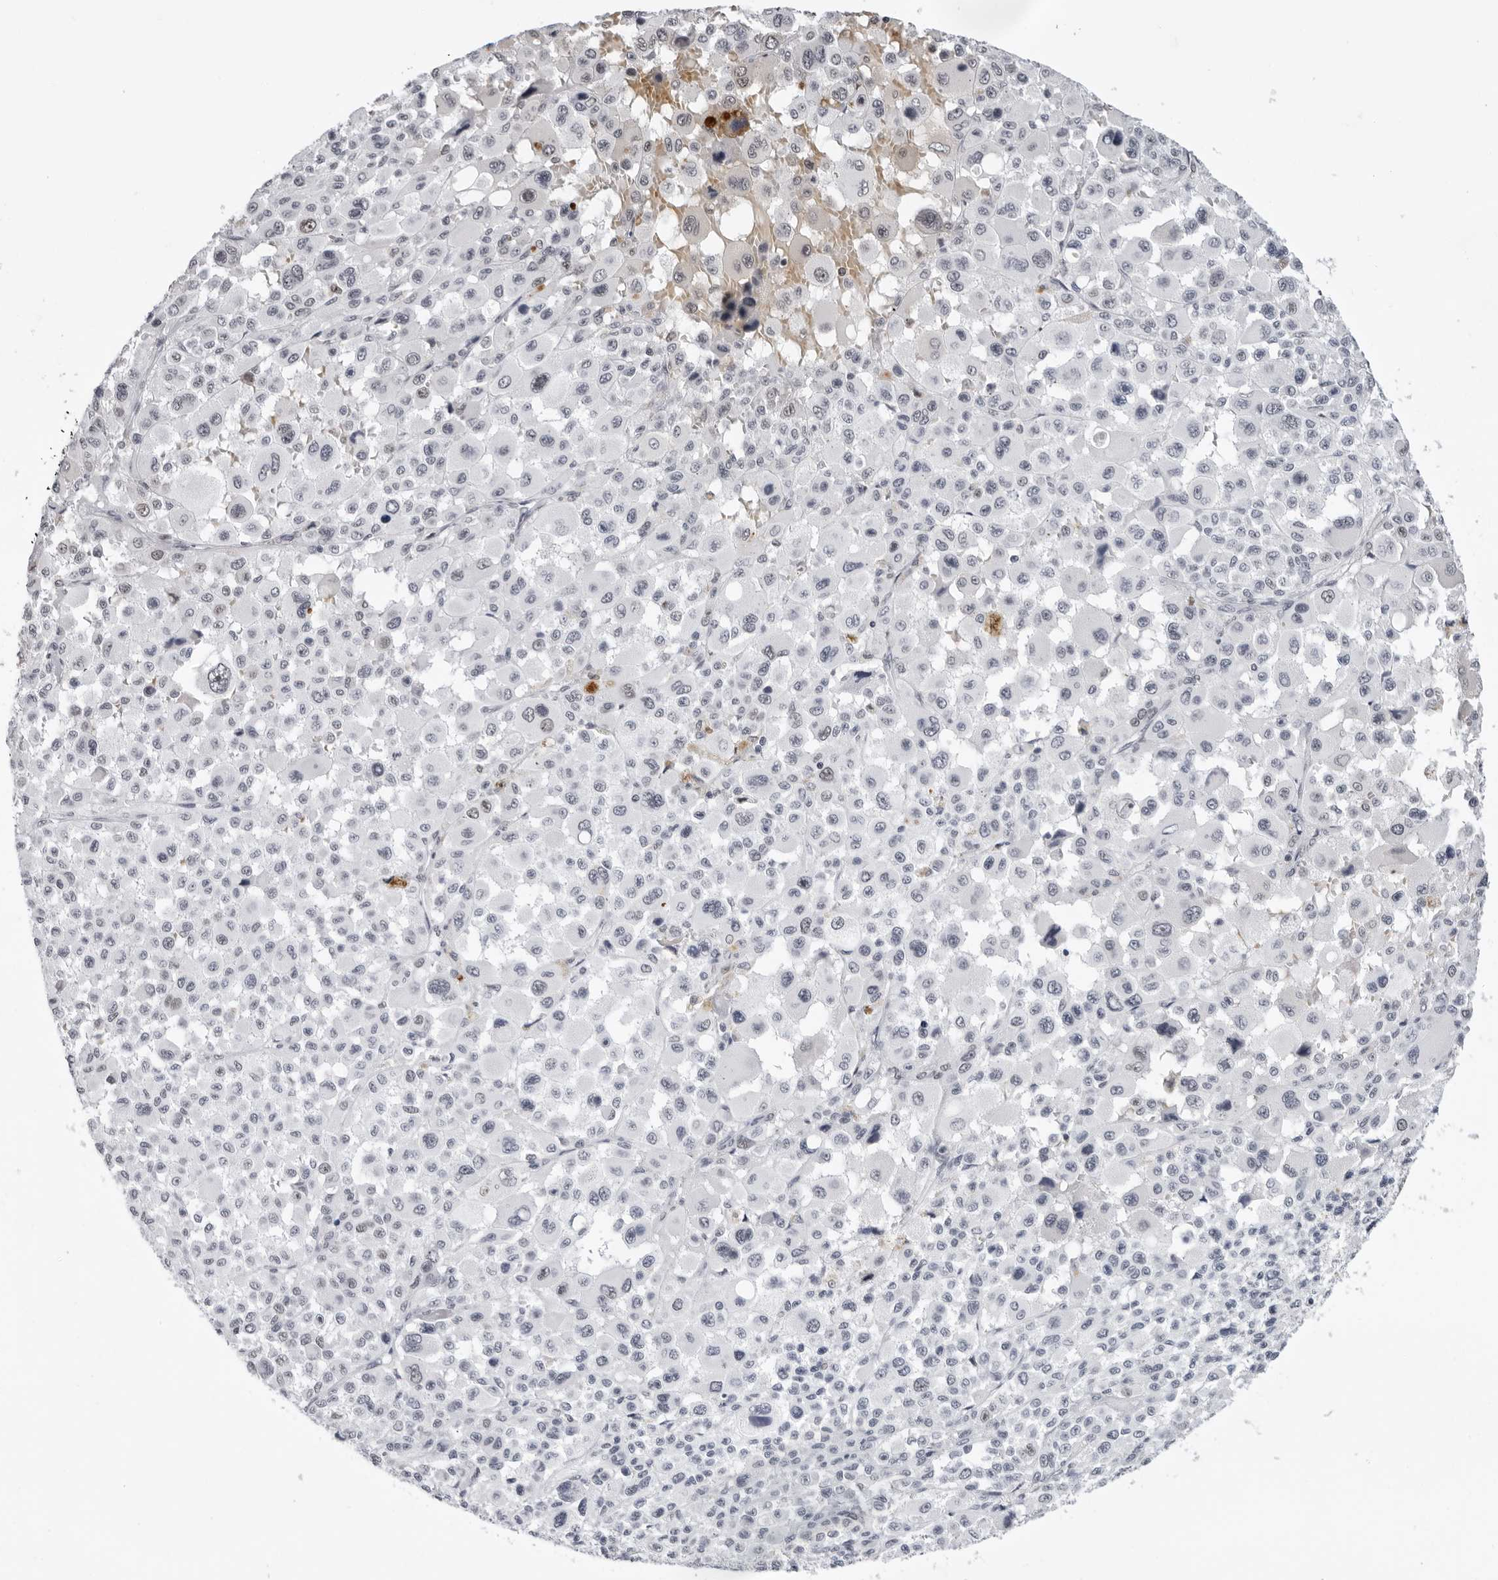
{"staining": {"intensity": "negative", "quantity": "none", "location": "none"}, "tissue": "melanoma", "cell_type": "Tumor cells", "image_type": "cancer", "snomed": [{"axis": "morphology", "description": "Malignant melanoma, Metastatic site"}, {"axis": "topography", "description": "Skin"}], "caption": "DAB immunohistochemical staining of malignant melanoma (metastatic site) demonstrates no significant staining in tumor cells. The staining is performed using DAB (3,3'-diaminobenzidine) brown chromogen with nuclei counter-stained in using hematoxylin.", "gene": "USP1", "patient": {"sex": "female", "age": 74}}